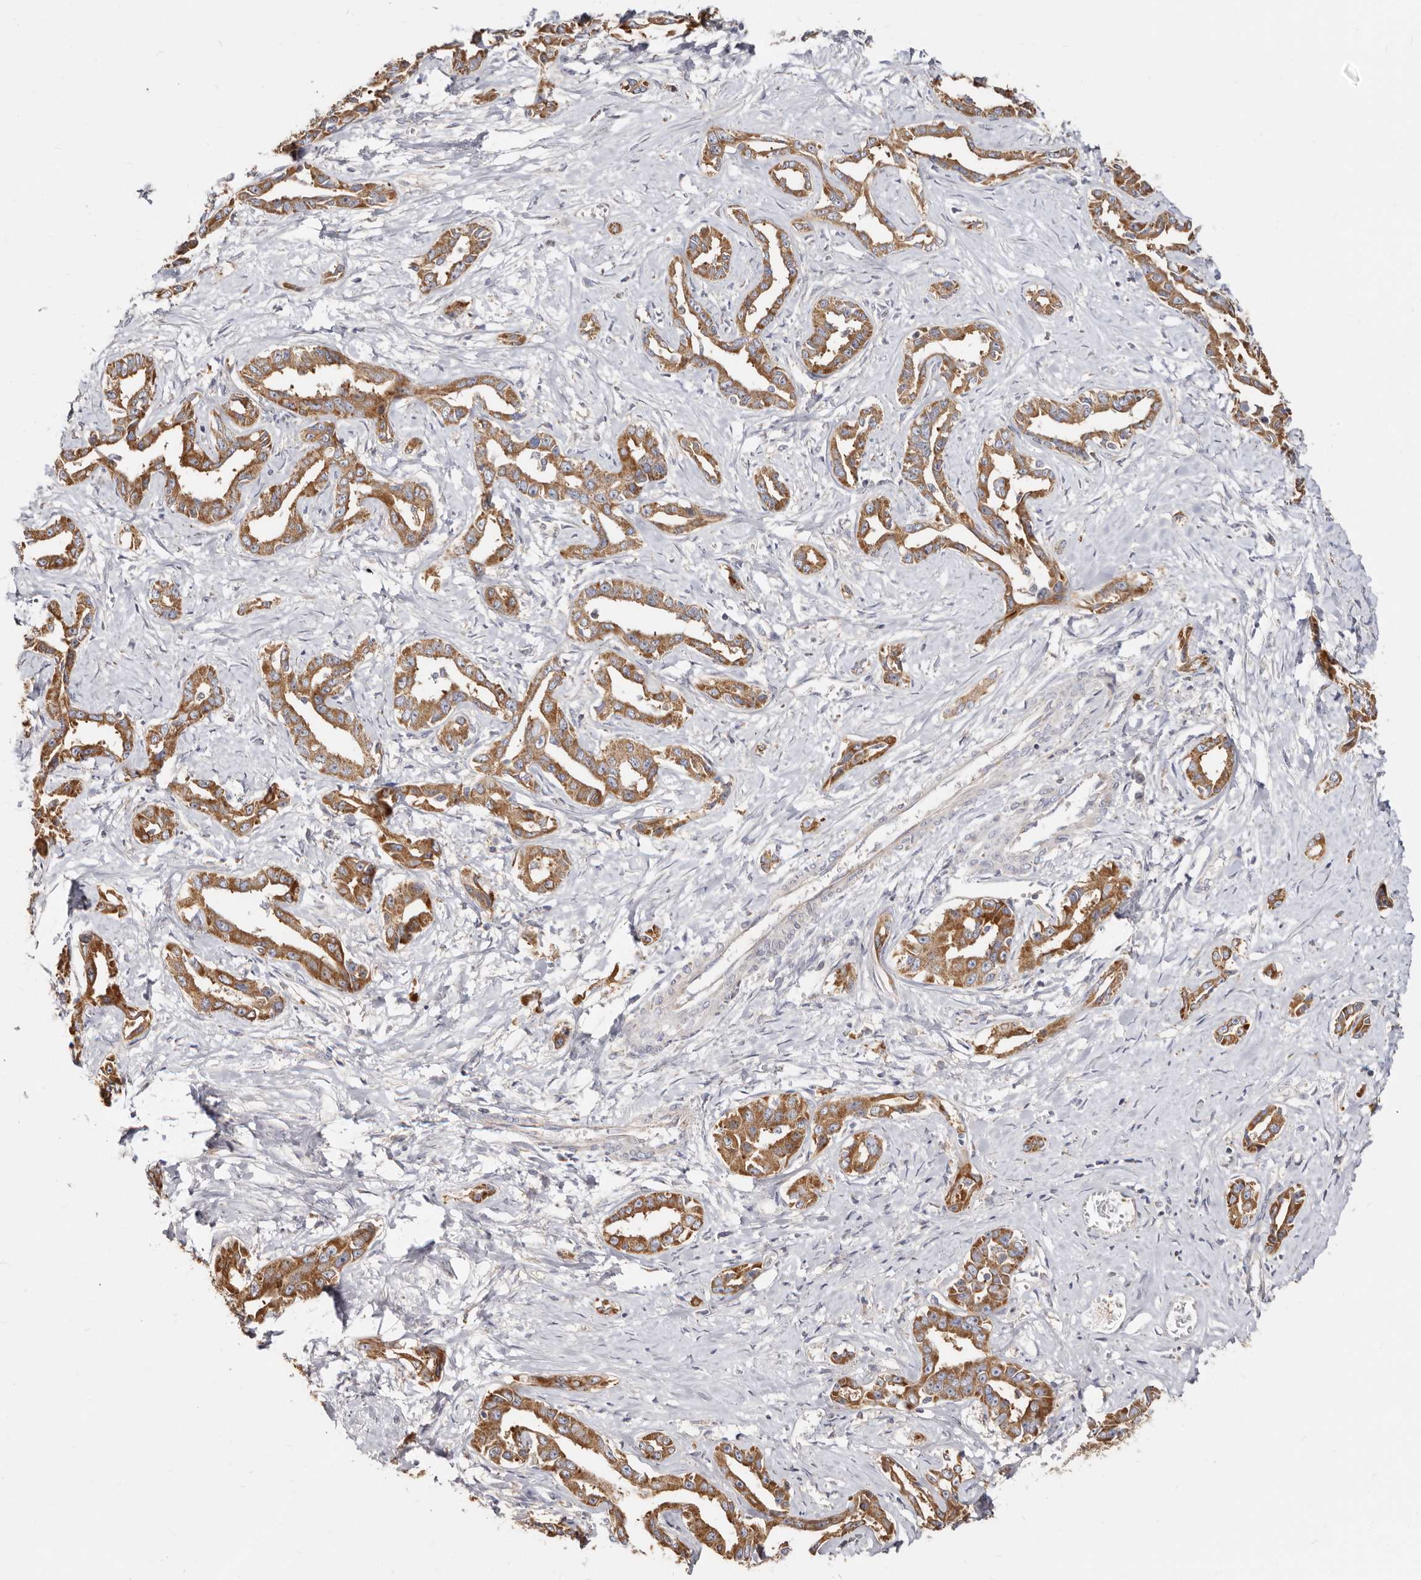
{"staining": {"intensity": "moderate", "quantity": ">75%", "location": "cytoplasmic/membranous"}, "tissue": "liver cancer", "cell_type": "Tumor cells", "image_type": "cancer", "snomed": [{"axis": "morphology", "description": "Cholangiocarcinoma"}, {"axis": "topography", "description": "Liver"}], "caption": "An IHC image of neoplastic tissue is shown. Protein staining in brown shows moderate cytoplasmic/membranous positivity in liver cholangiocarcinoma within tumor cells.", "gene": "BAIAP2L1", "patient": {"sex": "male", "age": 59}}